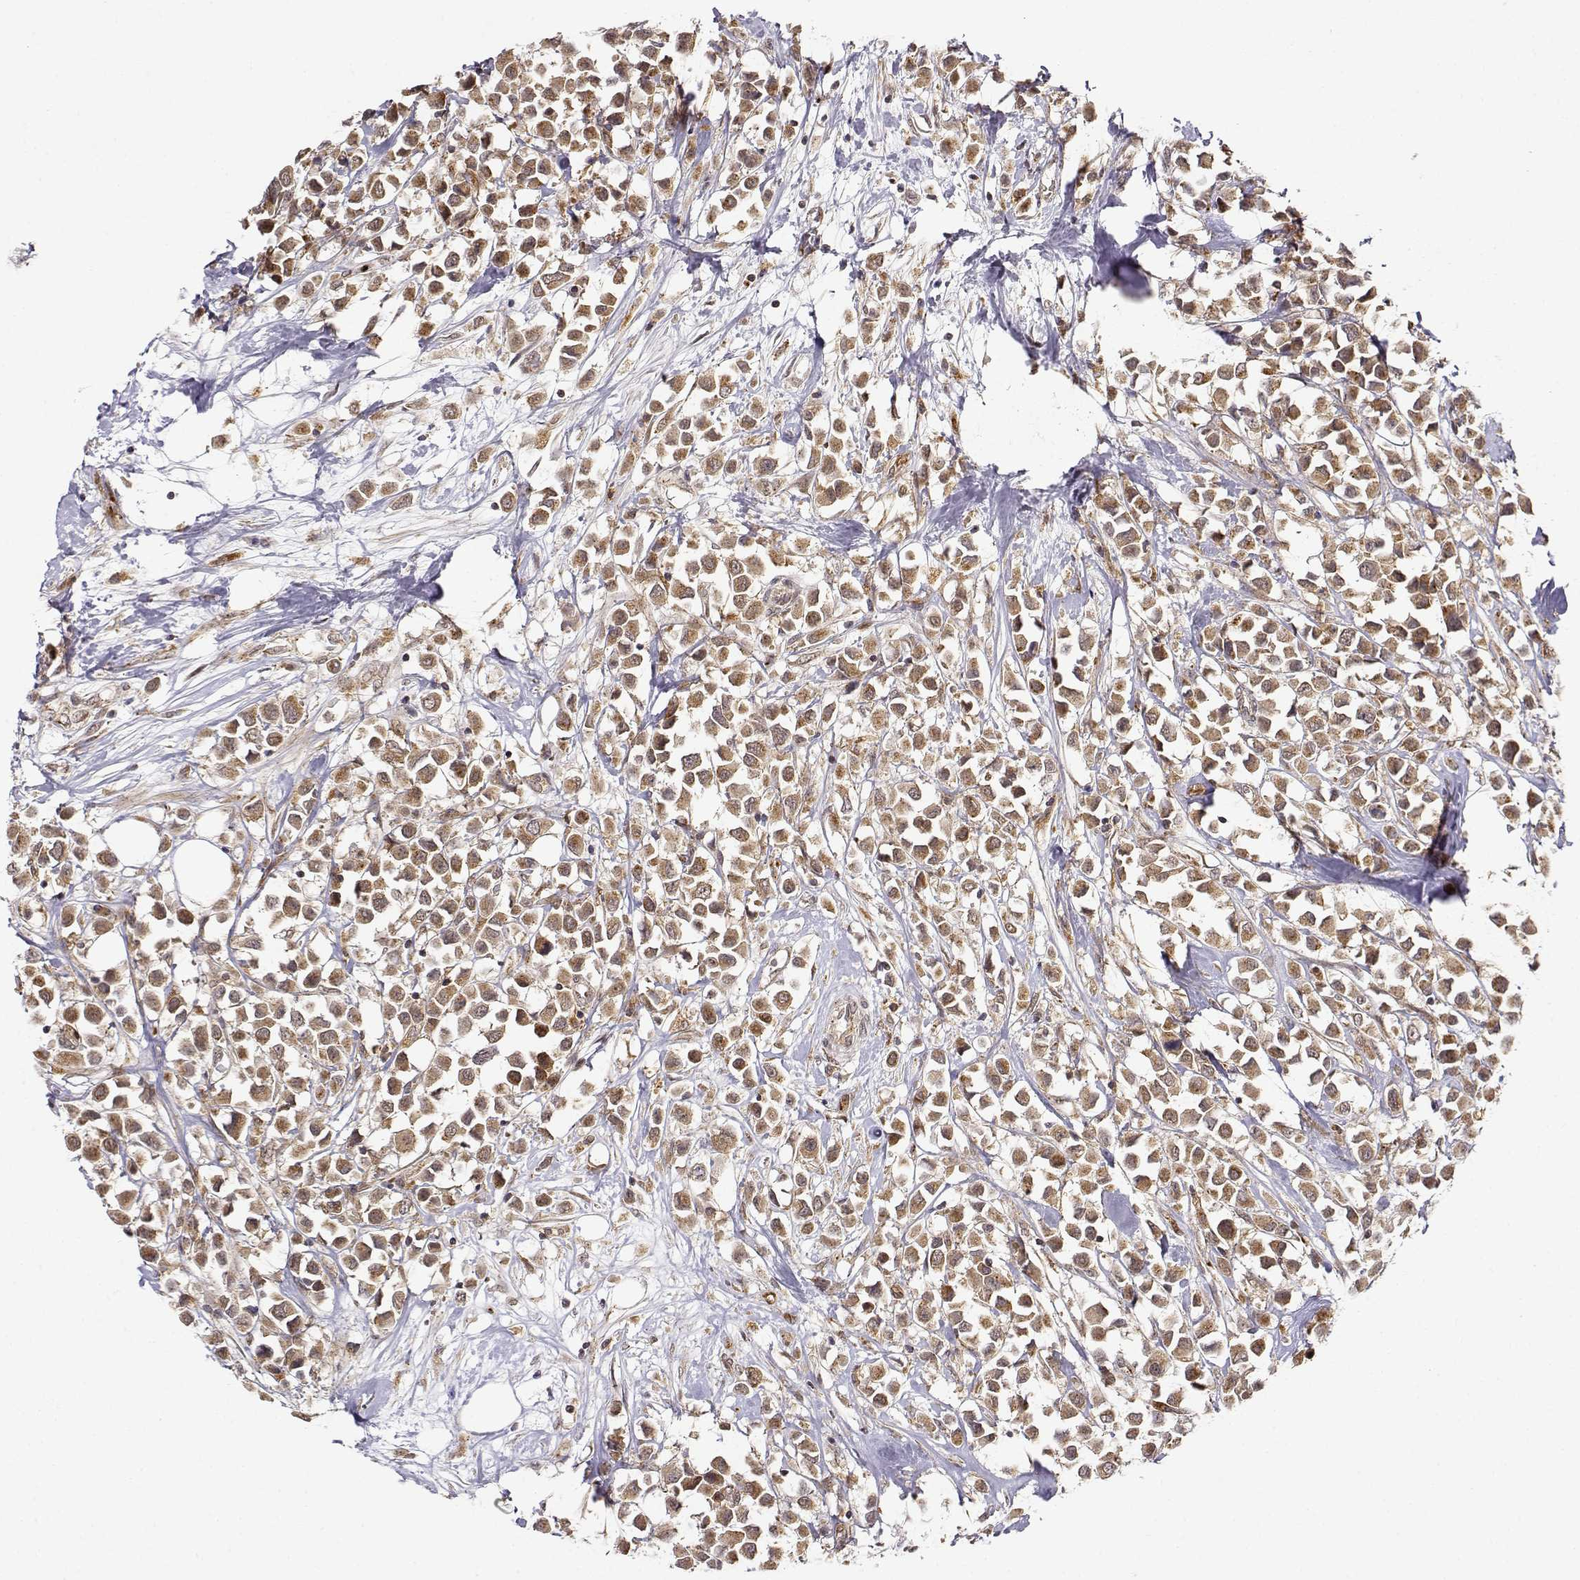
{"staining": {"intensity": "moderate", "quantity": ">75%", "location": "cytoplasmic/membranous"}, "tissue": "breast cancer", "cell_type": "Tumor cells", "image_type": "cancer", "snomed": [{"axis": "morphology", "description": "Duct carcinoma"}, {"axis": "topography", "description": "Breast"}], "caption": "This is a micrograph of immunohistochemistry staining of breast intraductal carcinoma, which shows moderate expression in the cytoplasmic/membranous of tumor cells.", "gene": "RNF13", "patient": {"sex": "female", "age": 61}}